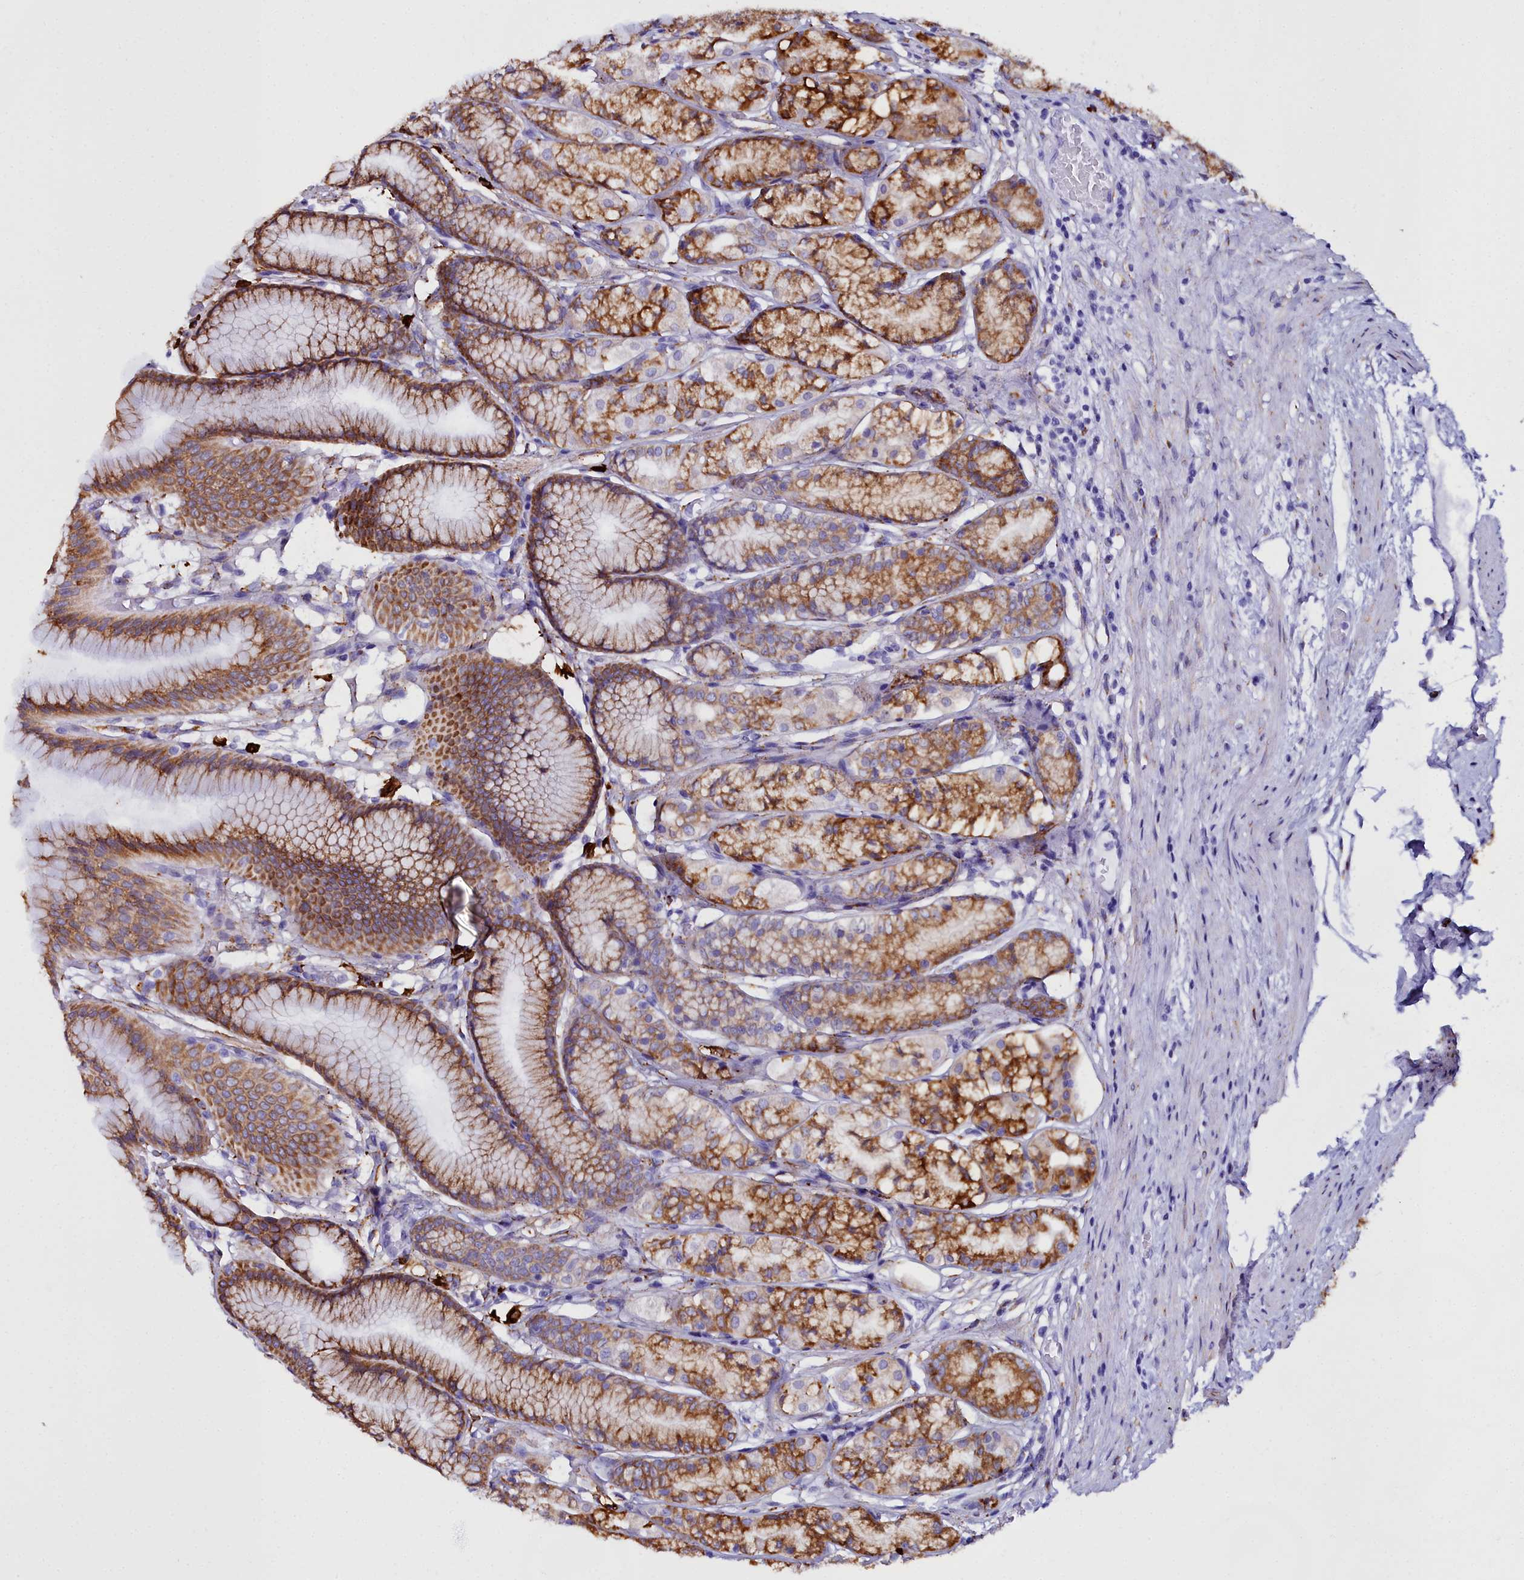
{"staining": {"intensity": "moderate", "quantity": ">75%", "location": "cytoplasmic/membranous"}, "tissue": "stomach", "cell_type": "Glandular cells", "image_type": "normal", "snomed": [{"axis": "morphology", "description": "Normal tissue, NOS"}, {"axis": "morphology", "description": "Adenocarcinoma, NOS"}, {"axis": "morphology", "description": "Adenocarcinoma, High grade"}, {"axis": "topography", "description": "Stomach, upper"}, {"axis": "topography", "description": "Stomach"}], "caption": "The photomicrograph reveals immunohistochemical staining of benign stomach. There is moderate cytoplasmic/membranous positivity is seen in approximately >75% of glandular cells.", "gene": "TXNDC5", "patient": {"sex": "female", "age": 65}}